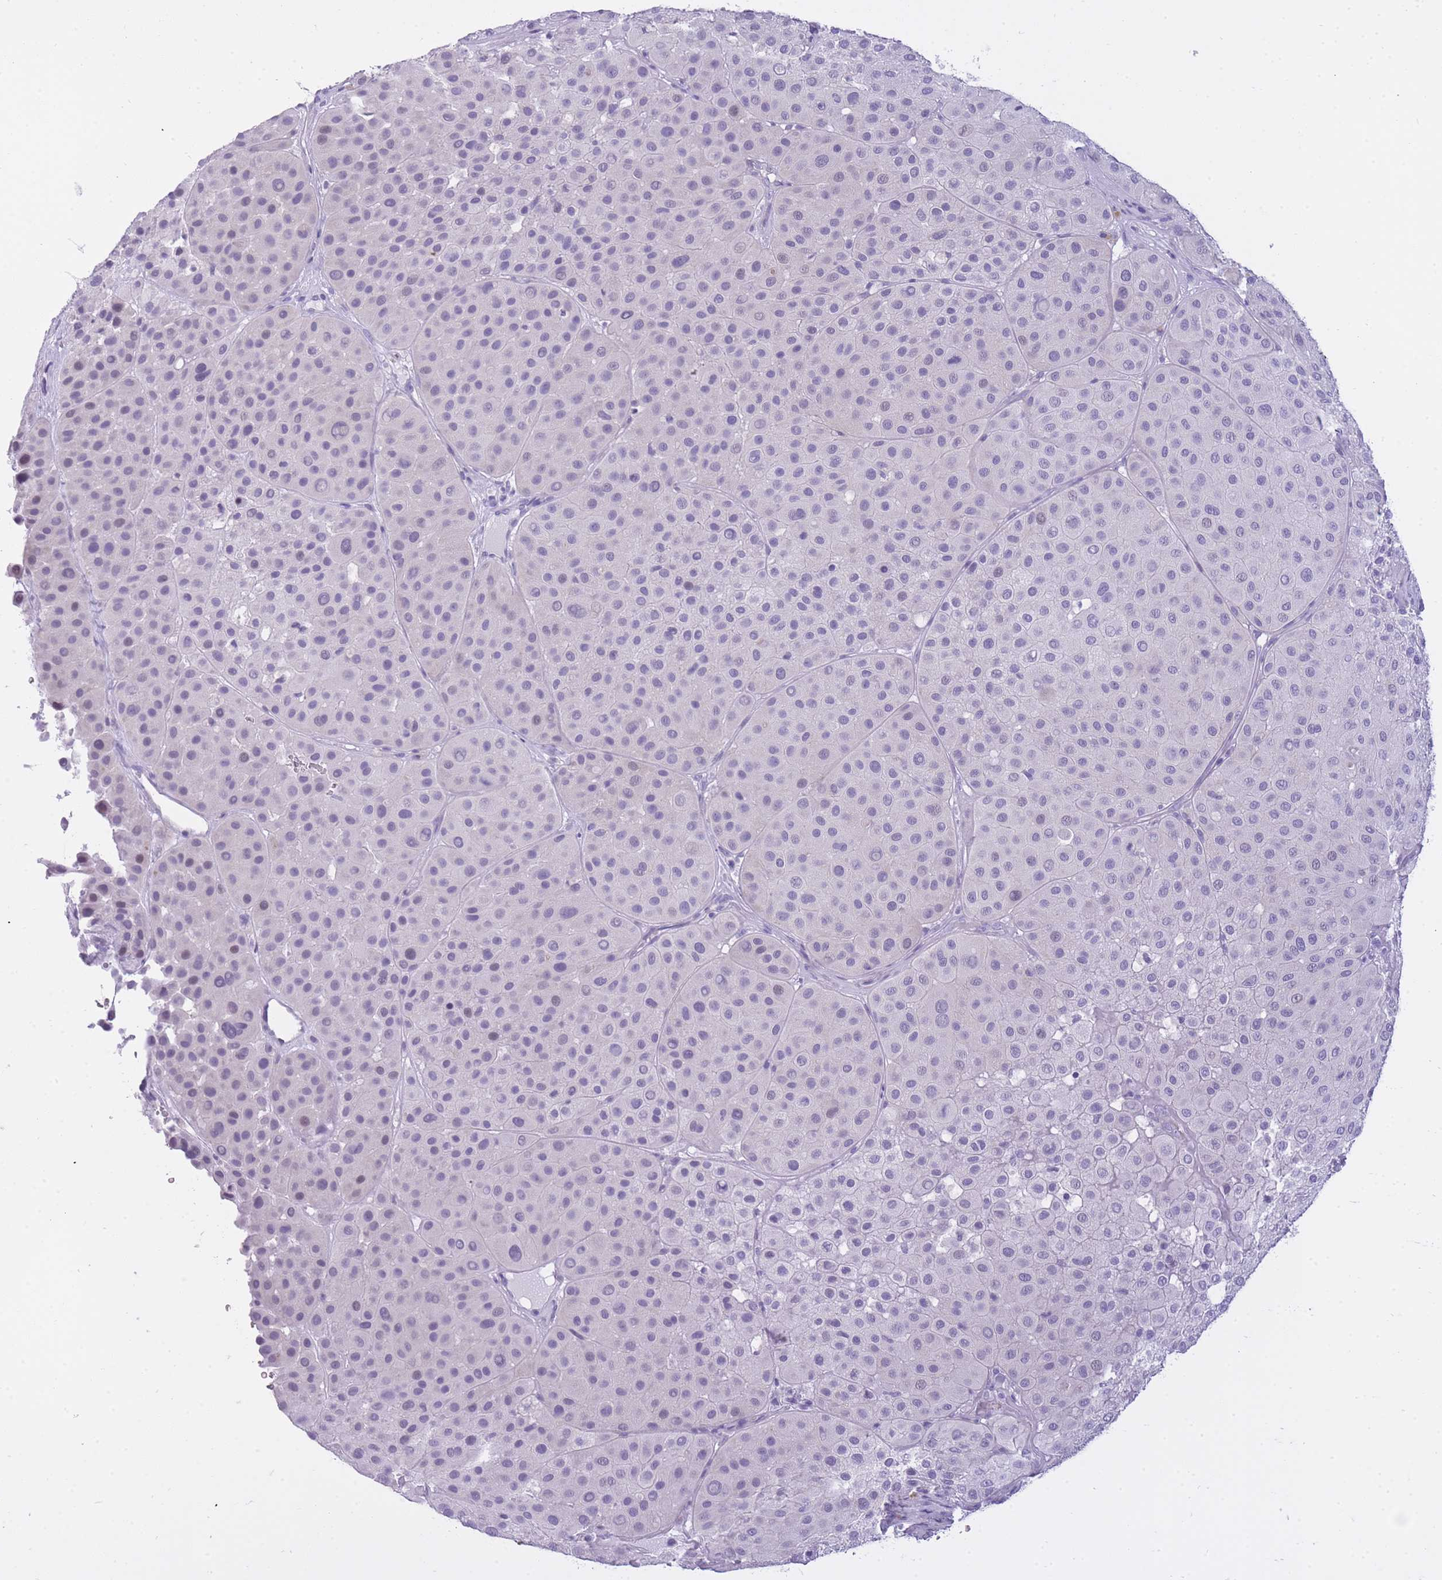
{"staining": {"intensity": "negative", "quantity": "none", "location": "none"}, "tissue": "melanoma", "cell_type": "Tumor cells", "image_type": "cancer", "snomed": [{"axis": "morphology", "description": "Malignant melanoma, Metastatic site"}, {"axis": "topography", "description": "Smooth muscle"}], "caption": "A histopathology image of malignant melanoma (metastatic site) stained for a protein displays no brown staining in tumor cells.", "gene": "RADX", "patient": {"sex": "male", "age": 41}}